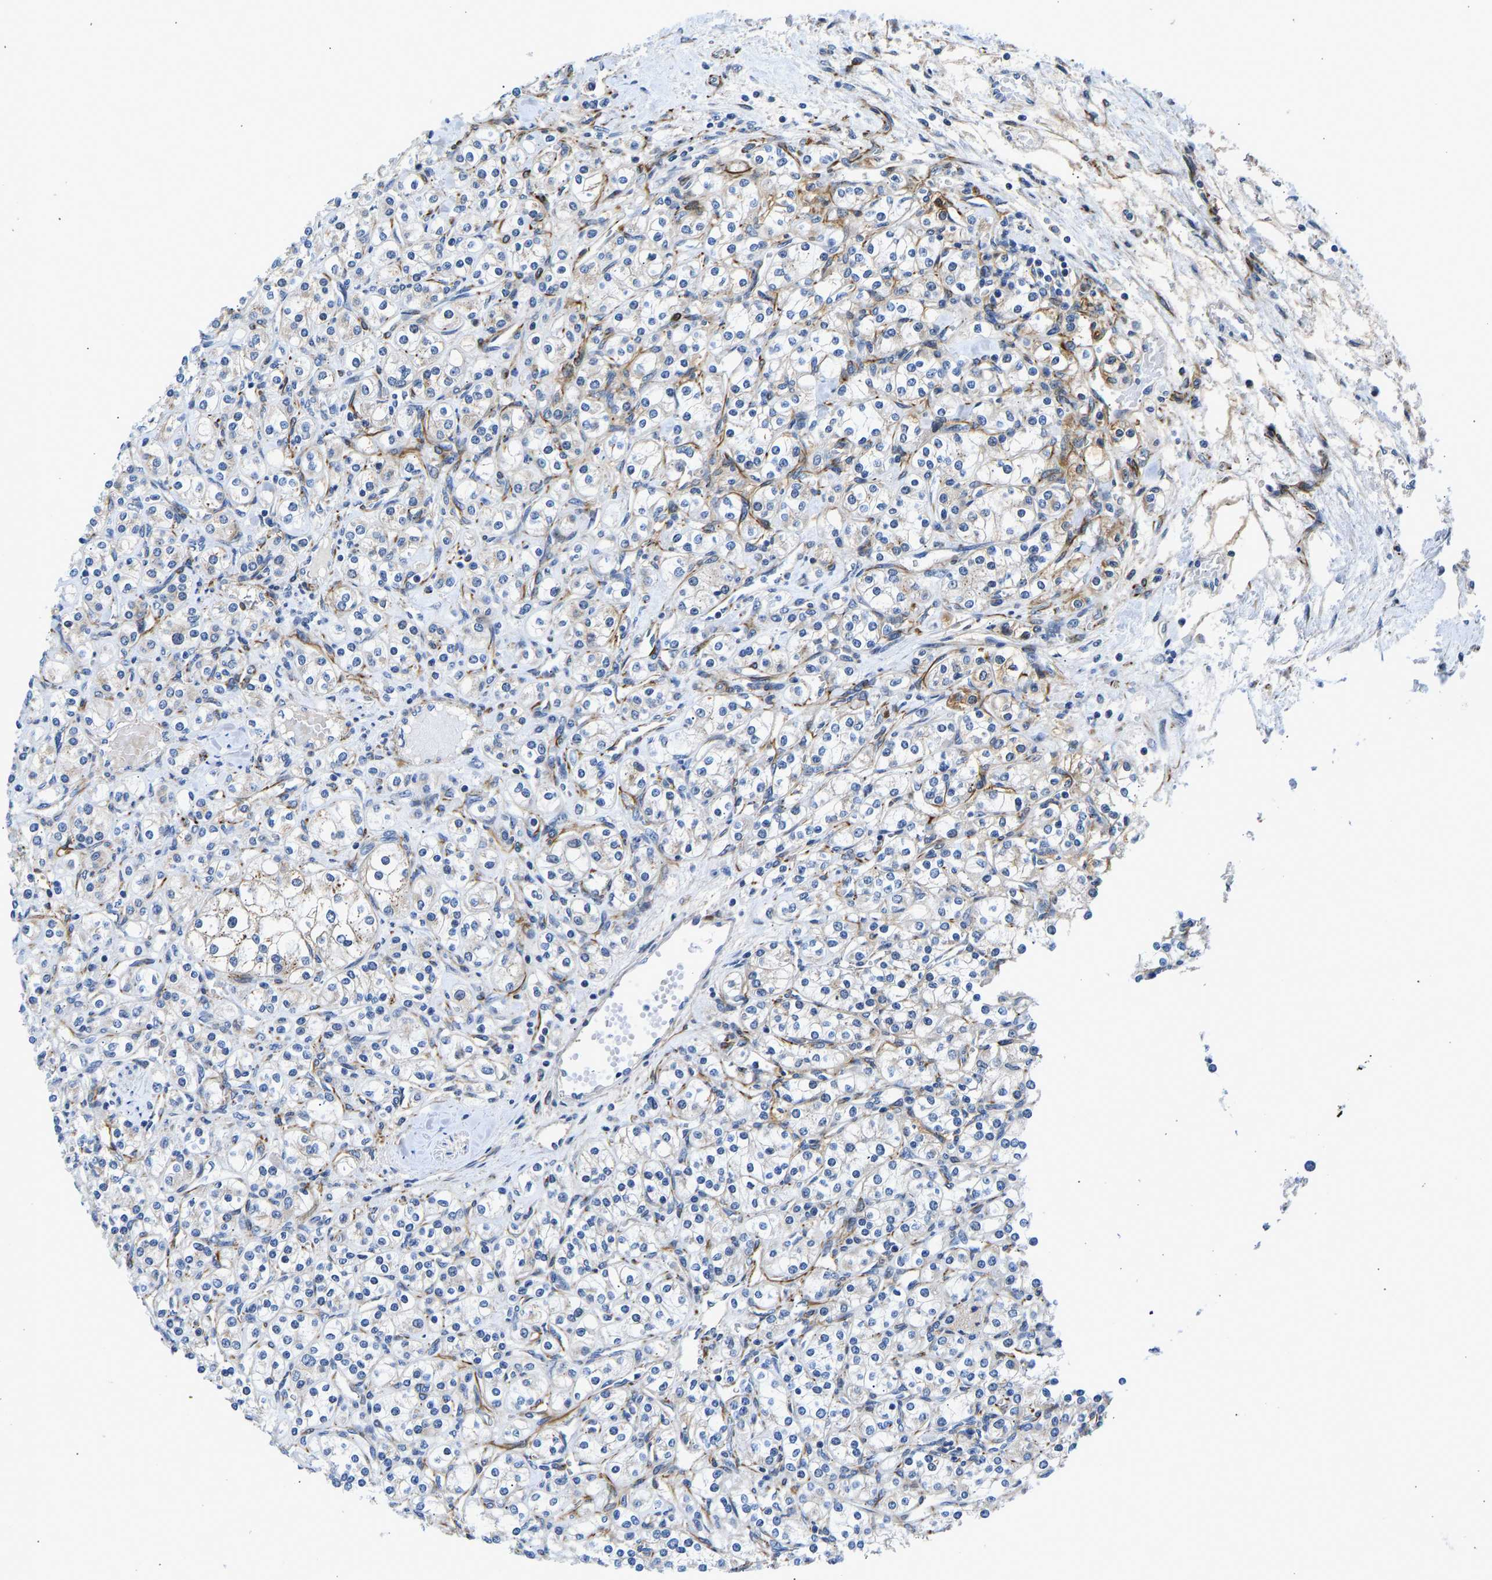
{"staining": {"intensity": "negative", "quantity": "none", "location": "none"}, "tissue": "renal cancer", "cell_type": "Tumor cells", "image_type": "cancer", "snomed": [{"axis": "morphology", "description": "Adenocarcinoma, NOS"}, {"axis": "topography", "description": "Kidney"}], "caption": "High power microscopy photomicrograph of an immunohistochemistry (IHC) micrograph of renal cancer, revealing no significant expression in tumor cells.", "gene": "RESF1", "patient": {"sex": "male", "age": 77}}